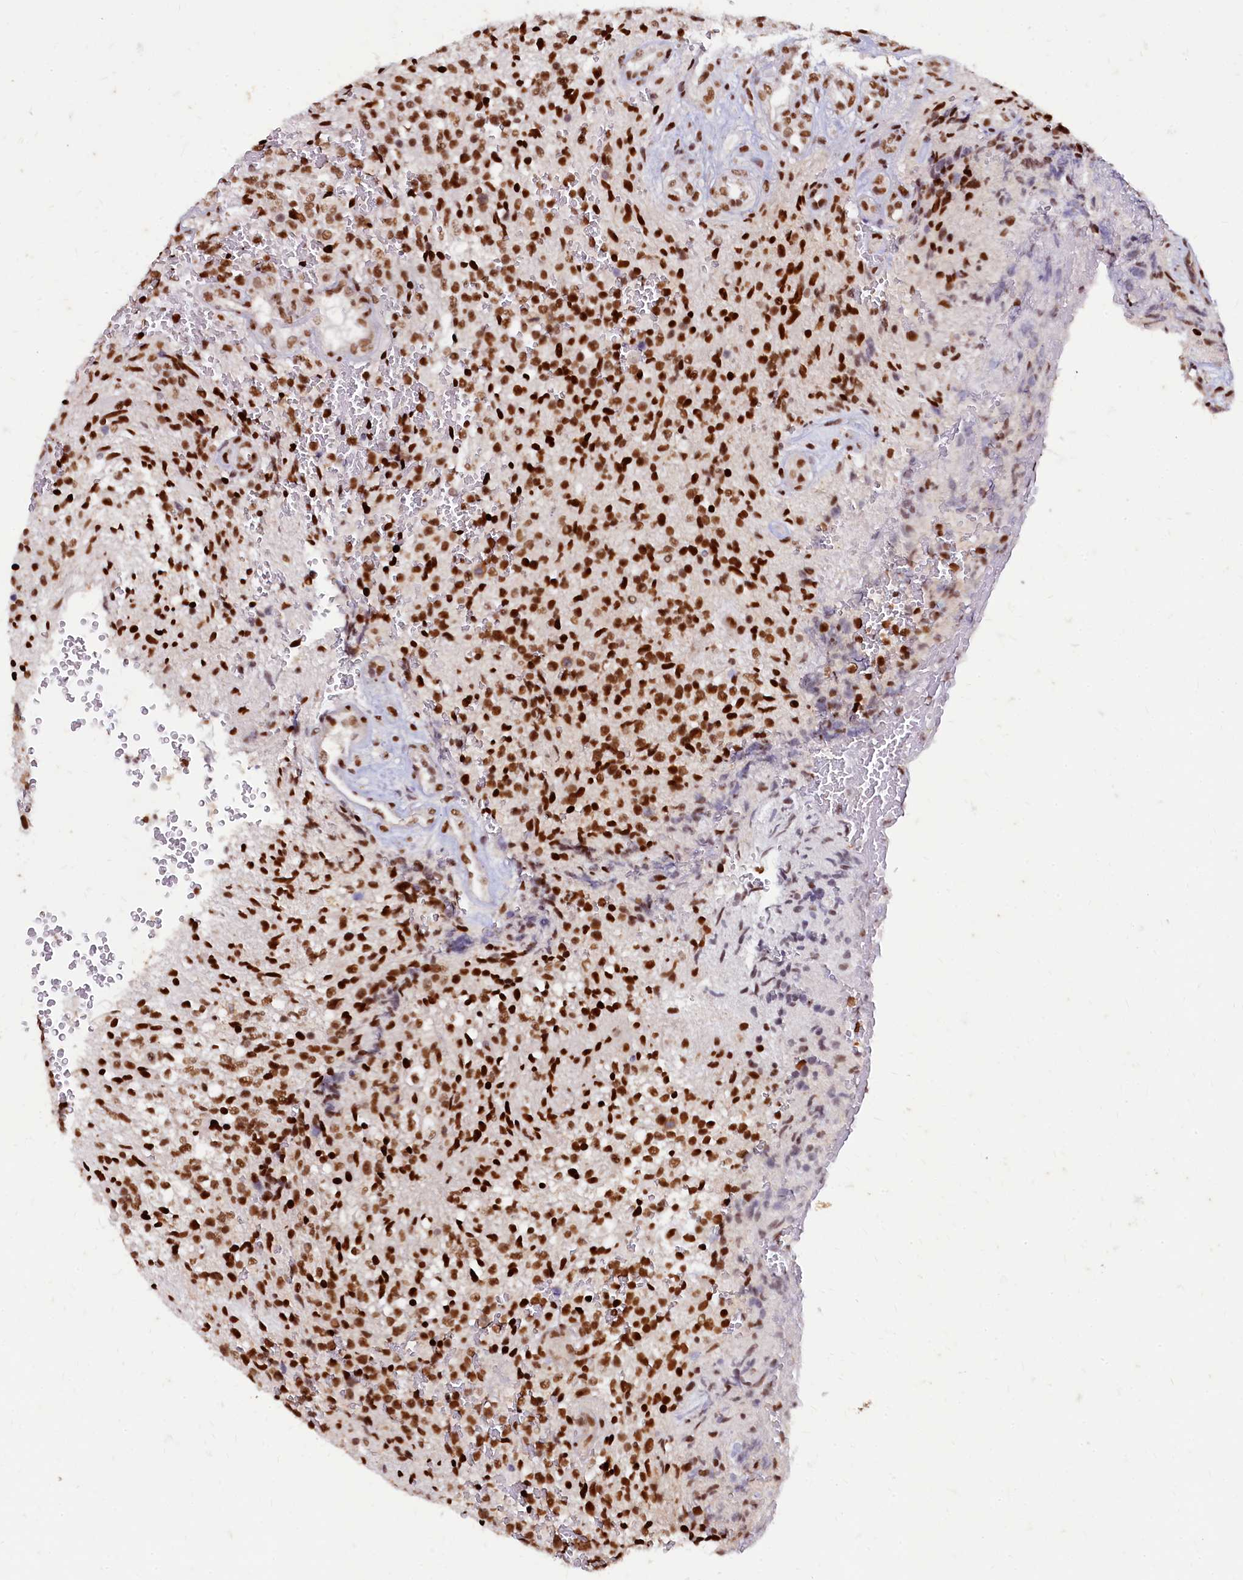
{"staining": {"intensity": "strong", "quantity": ">75%", "location": "nuclear"}, "tissue": "glioma", "cell_type": "Tumor cells", "image_type": "cancer", "snomed": [{"axis": "morphology", "description": "Glioma, malignant, High grade"}, {"axis": "topography", "description": "Brain"}], "caption": "Immunohistochemical staining of high-grade glioma (malignant) reveals high levels of strong nuclear protein expression in approximately >75% of tumor cells.", "gene": "CPSF7", "patient": {"sex": "male", "age": 56}}